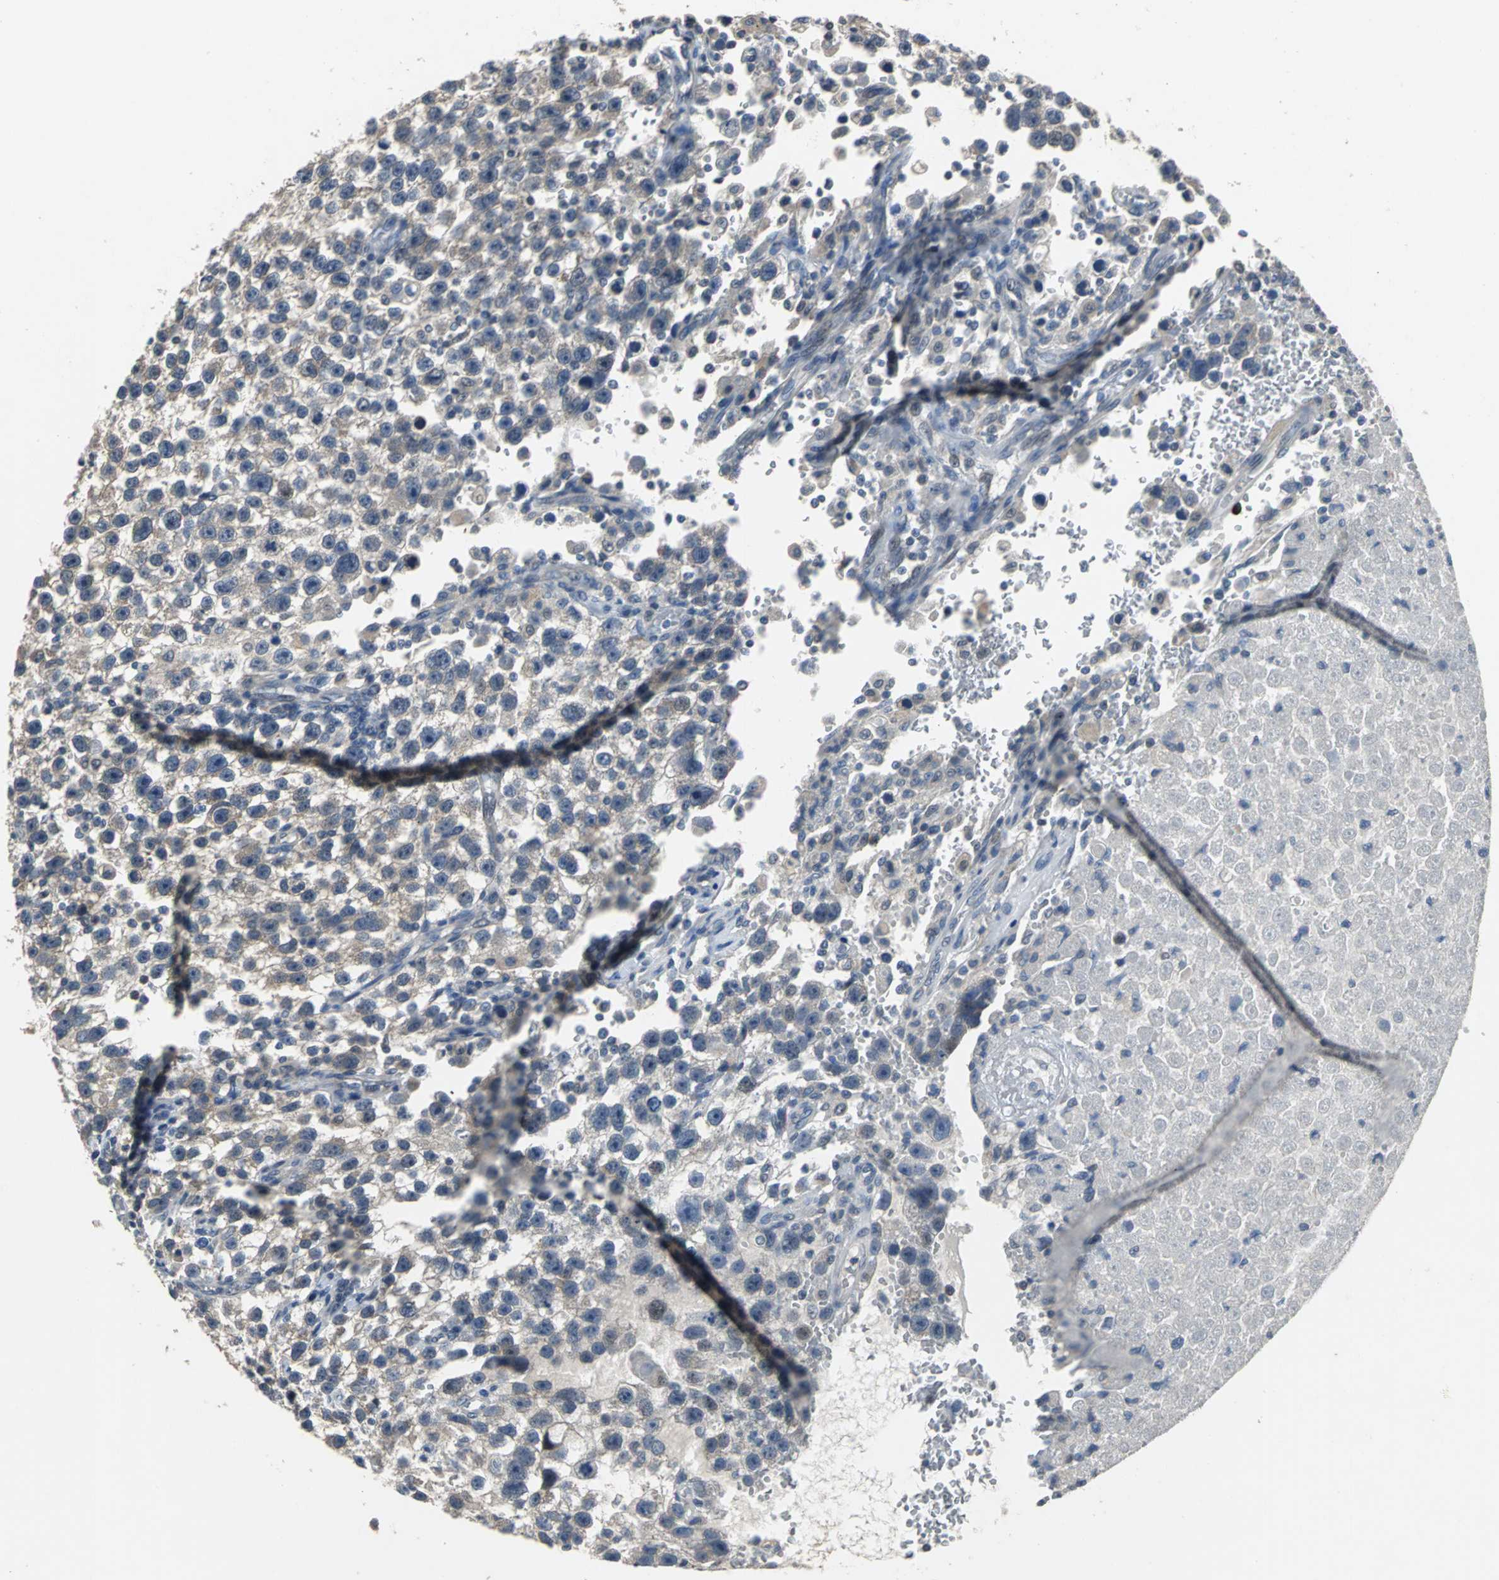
{"staining": {"intensity": "weak", "quantity": ">75%", "location": "cytoplasmic/membranous"}, "tissue": "testis cancer", "cell_type": "Tumor cells", "image_type": "cancer", "snomed": [{"axis": "morphology", "description": "Seminoma, NOS"}, {"axis": "topography", "description": "Testis"}], "caption": "Brown immunohistochemical staining in testis cancer (seminoma) exhibits weak cytoplasmic/membranous staining in about >75% of tumor cells. The staining is performed using DAB (3,3'-diaminobenzidine) brown chromogen to label protein expression. The nuclei are counter-stained blue using hematoxylin.", "gene": "JADE3", "patient": {"sex": "male", "age": 33}}